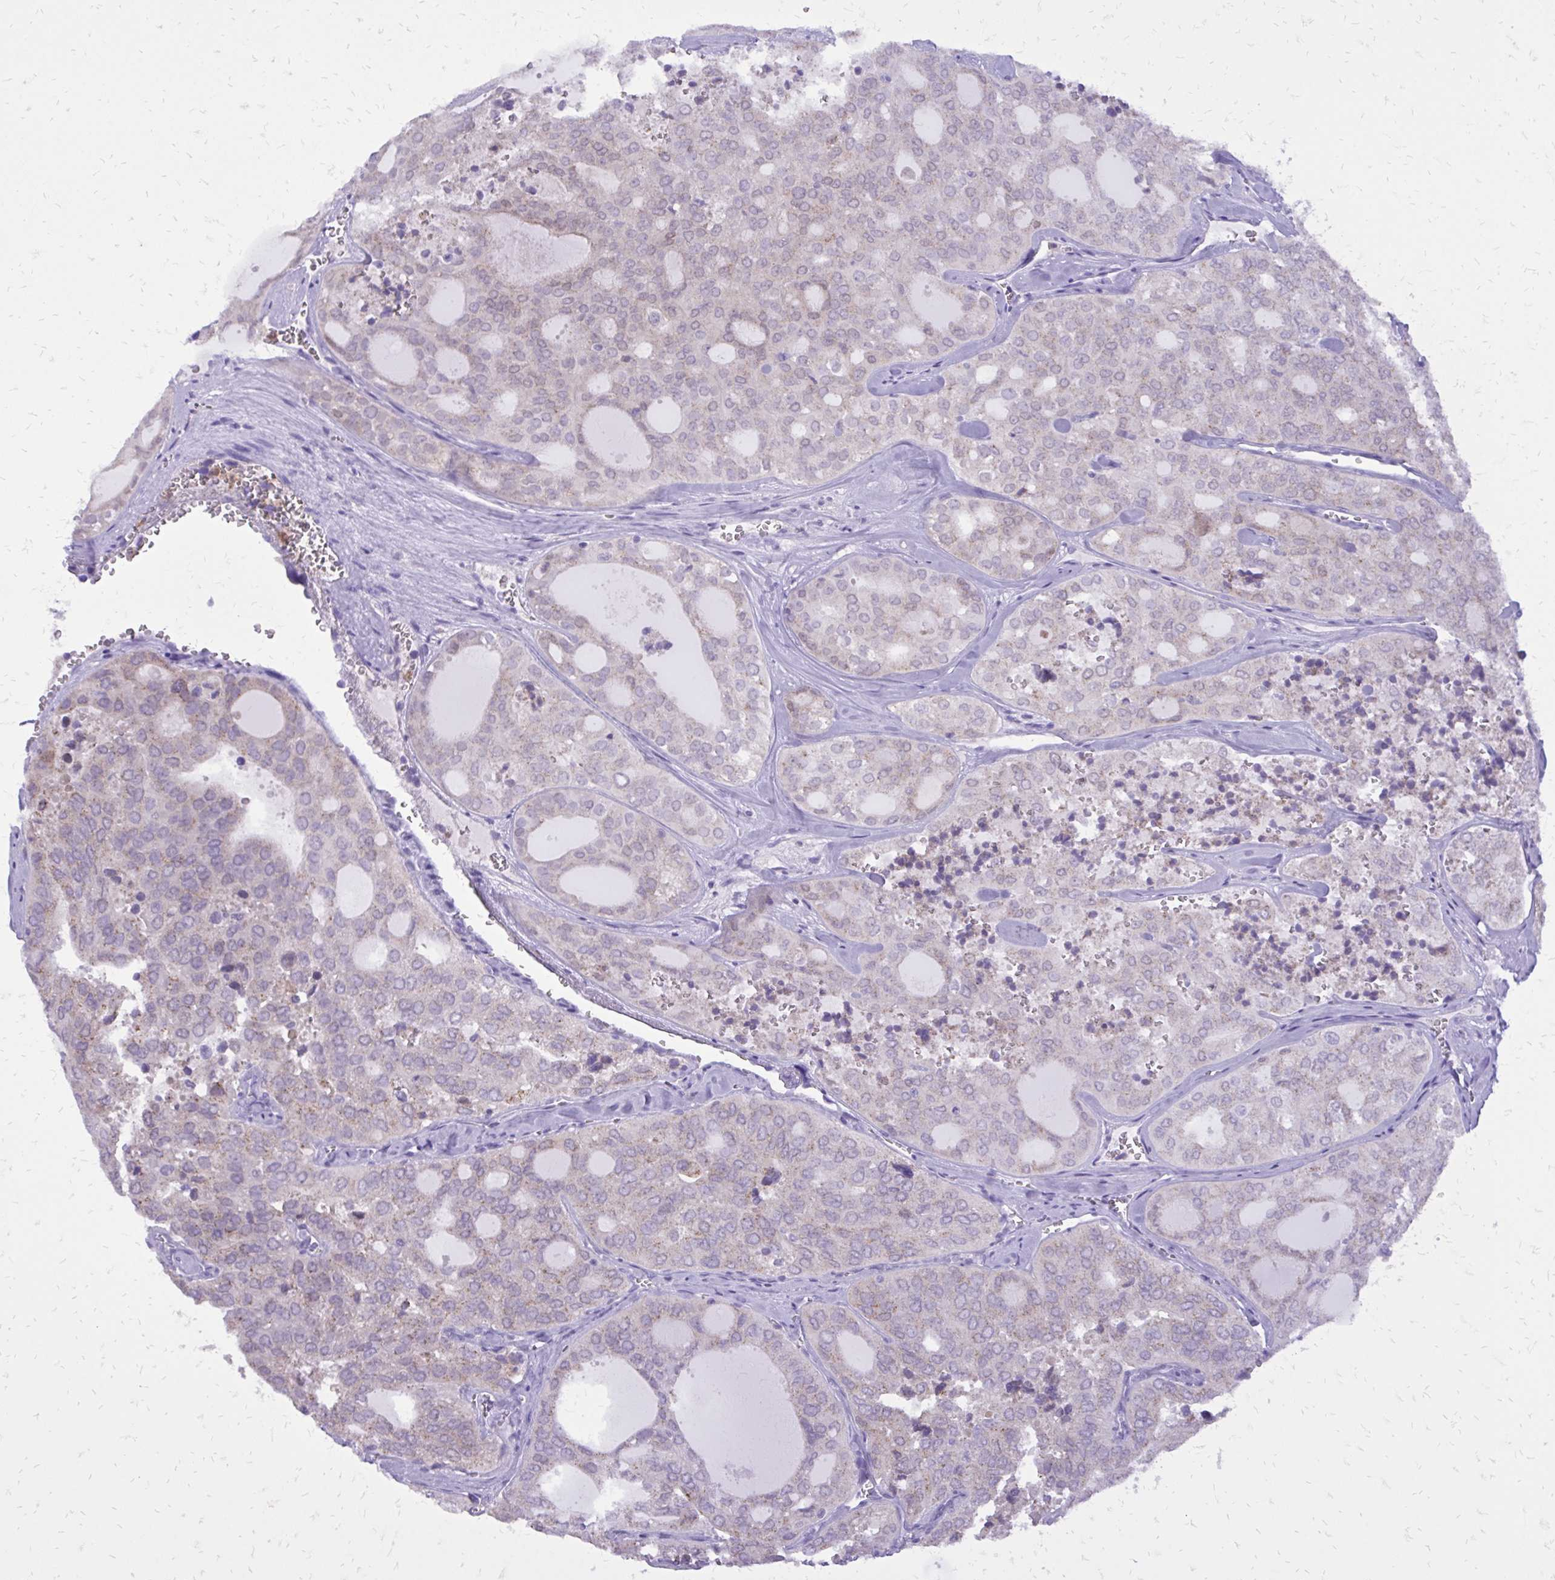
{"staining": {"intensity": "negative", "quantity": "none", "location": "none"}, "tissue": "thyroid cancer", "cell_type": "Tumor cells", "image_type": "cancer", "snomed": [{"axis": "morphology", "description": "Follicular adenoma carcinoma, NOS"}, {"axis": "topography", "description": "Thyroid gland"}], "caption": "Thyroid cancer stained for a protein using IHC exhibits no staining tumor cells.", "gene": "CAT", "patient": {"sex": "male", "age": 75}}